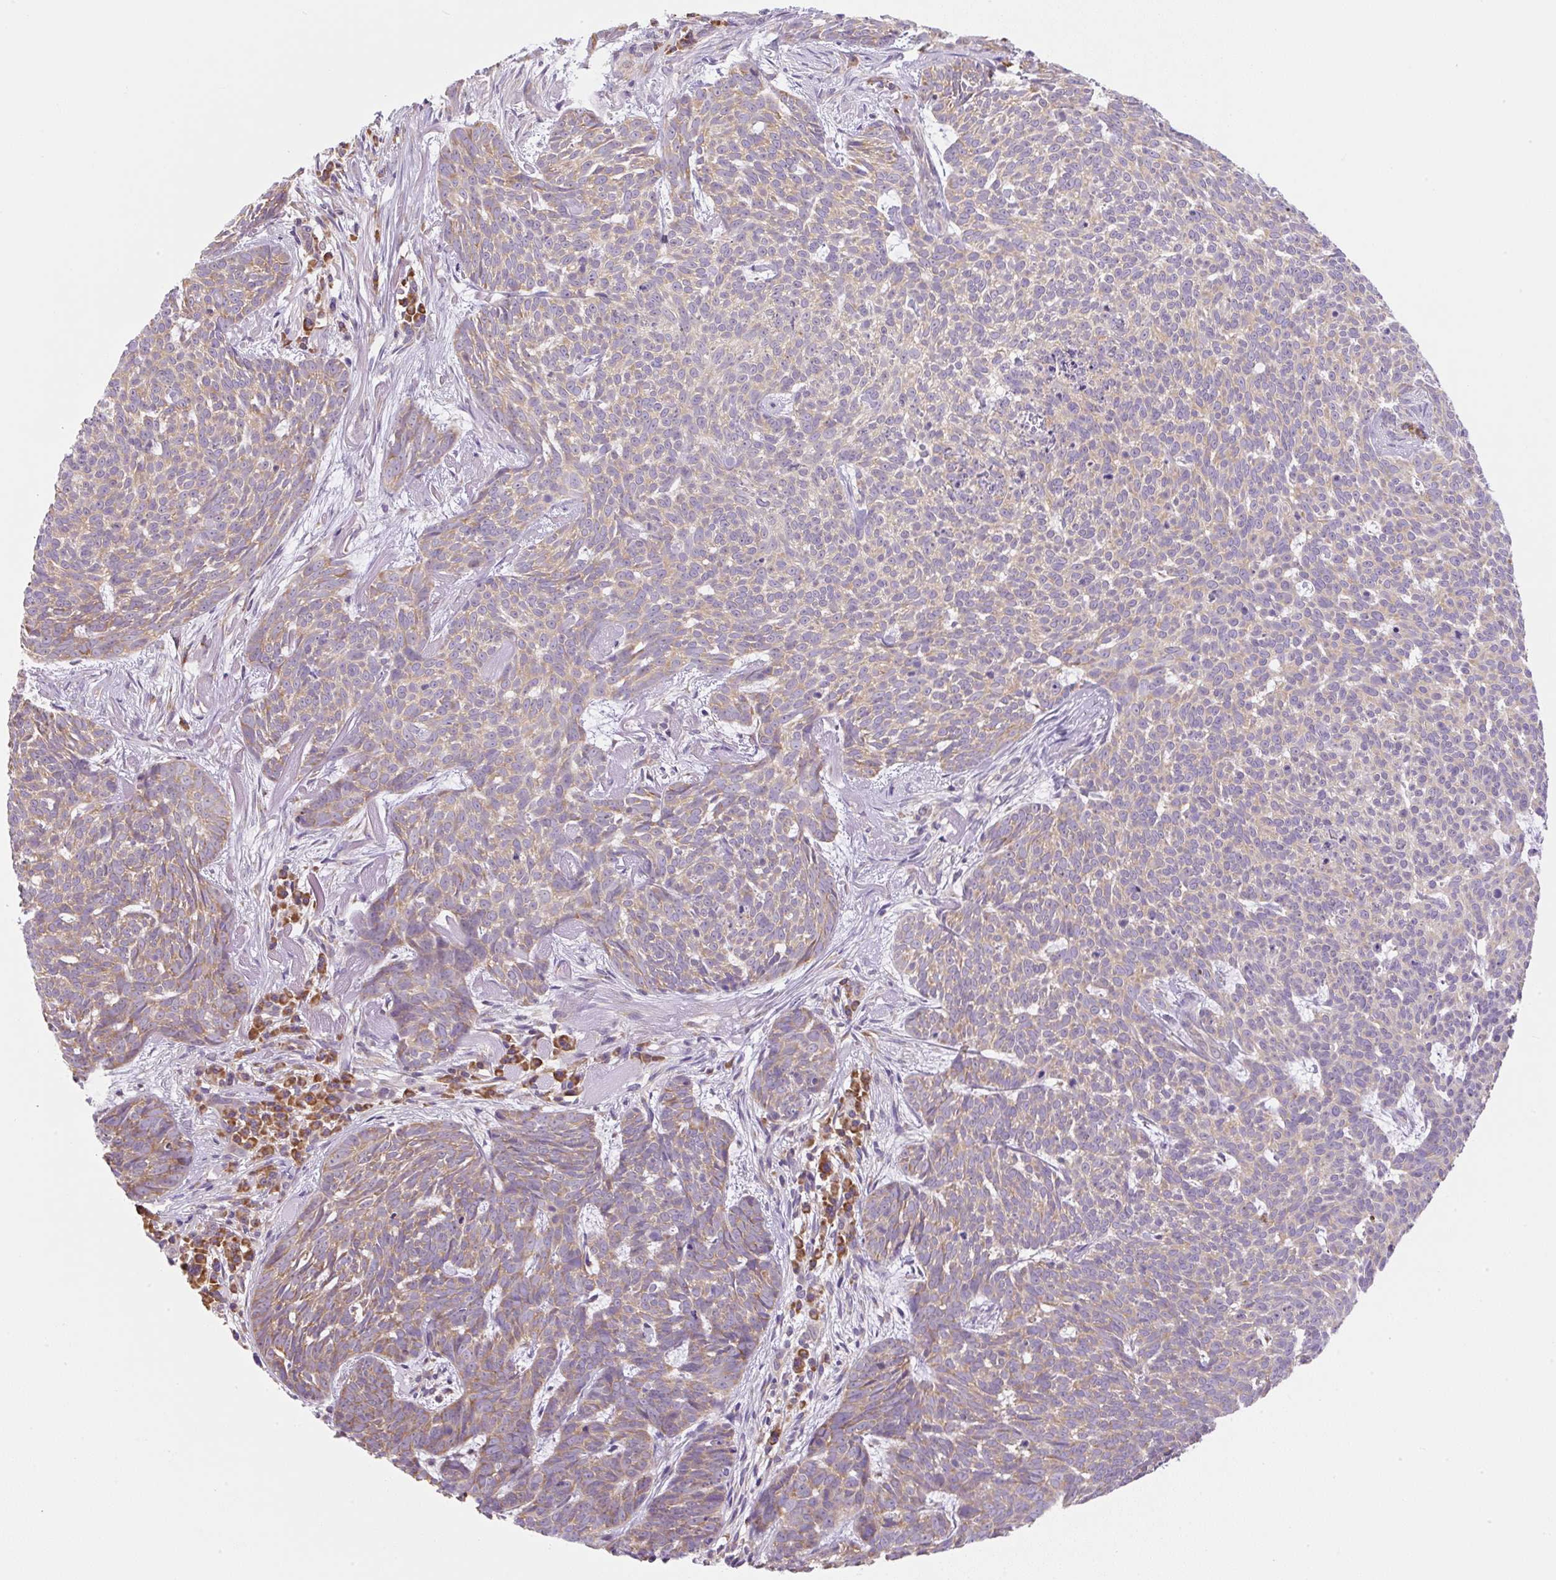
{"staining": {"intensity": "weak", "quantity": ">75%", "location": "cytoplasmic/membranous"}, "tissue": "skin cancer", "cell_type": "Tumor cells", "image_type": "cancer", "snomed": [{"axis": "morphology", "description": "Basal cell carcinoma"}, {"axis": "topography", "description": "Skin"}], "caption": "Immunohistochemistry micrograph of neoplastic tissue: human basal cell carcinoma (skin) stained using IHC exhibits low levels of weak protein expression localized specifically in the cytoplasmic/membranous of tumor cells, appearing as a cytoplasmic/membranous brown color.", "gene": "RPL18A", "patient": {"sex": "female", "age": 93}}